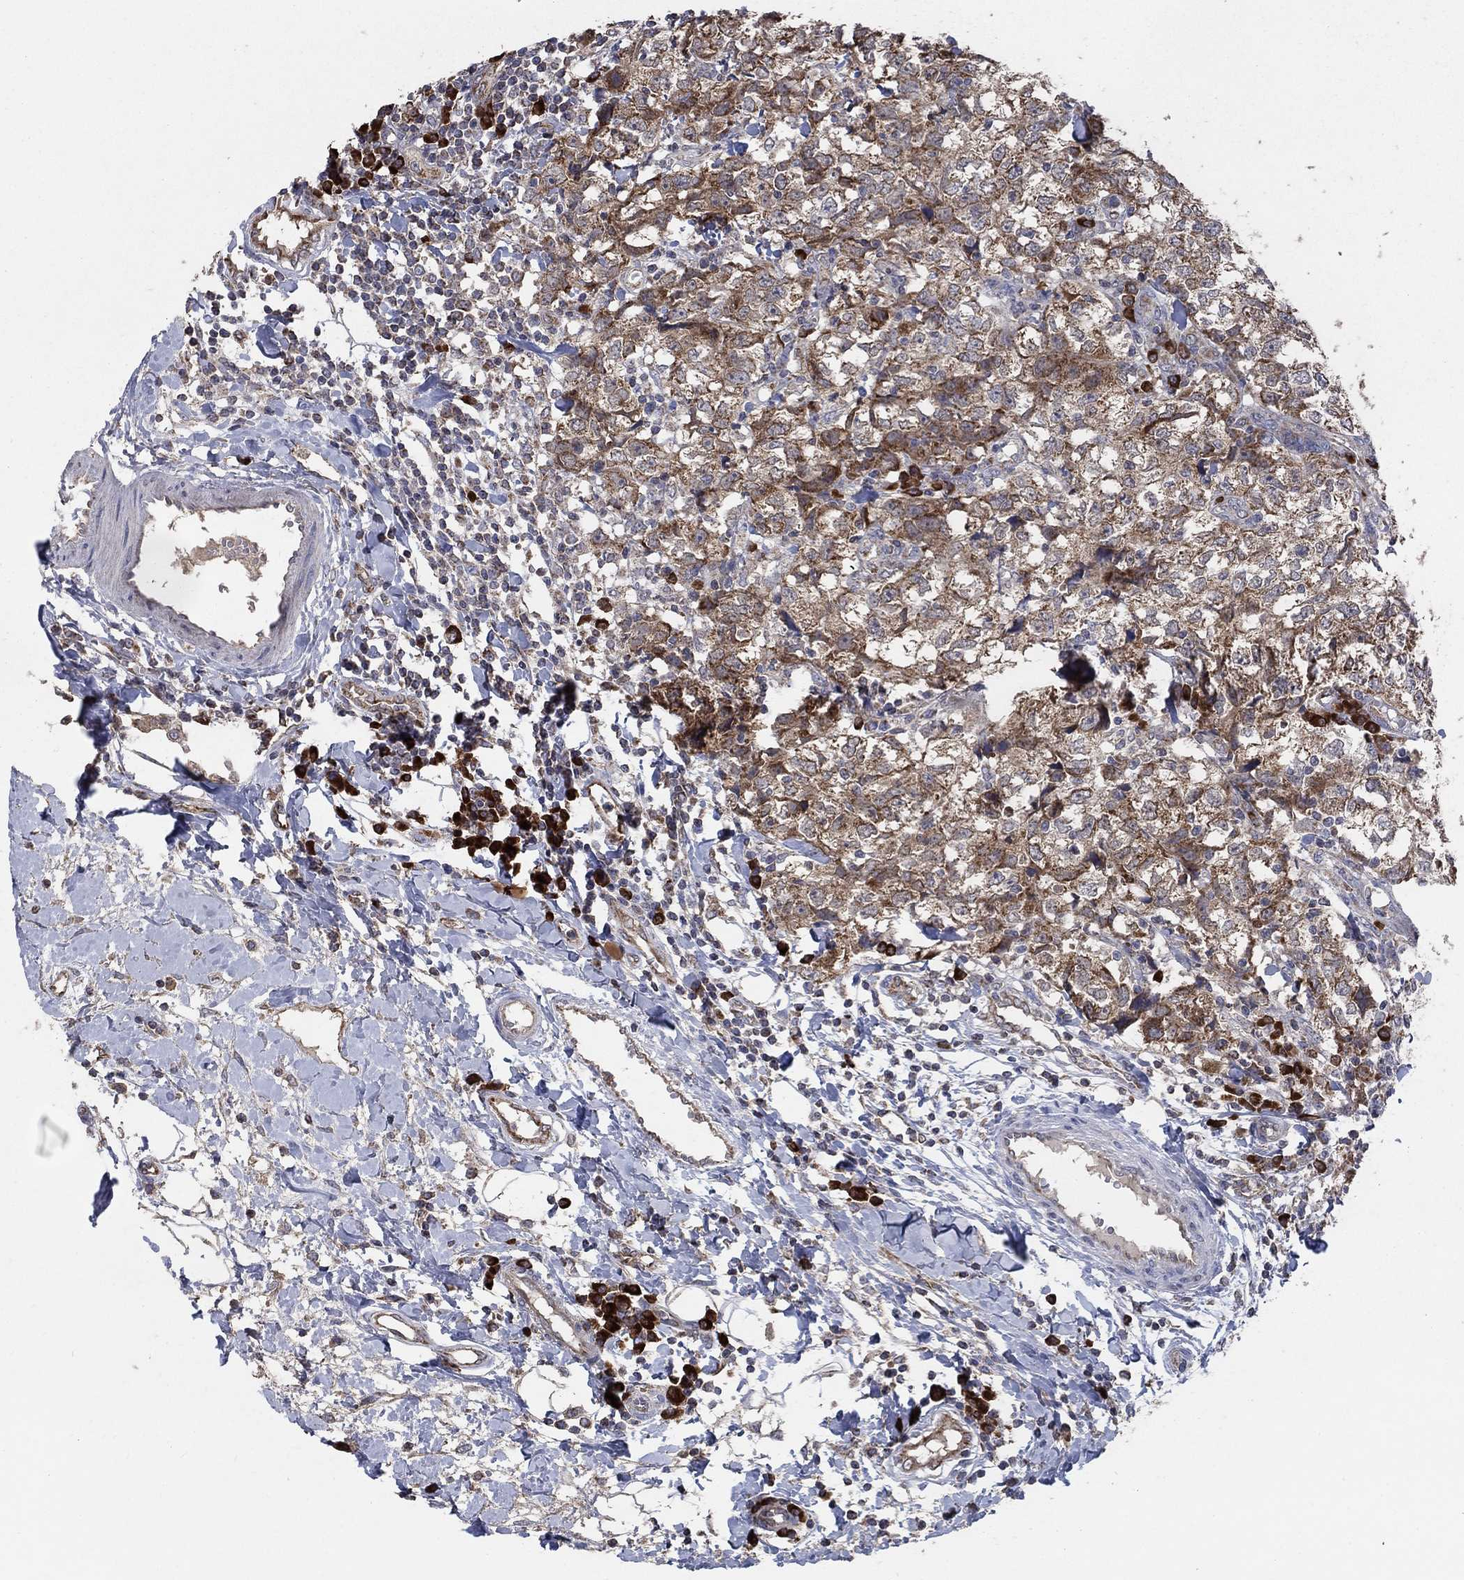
{"staining": {"intensity": "moderate", "quantity": ">75%", "location": "cytoplasmic/membranous"}, "tissue": "breast cancer", "cell_type": "Tumor cells", "image_type": "cancer", "snomed": [{"axis": "morphology", "description": "Duct carcinoma"}, {"axis": "topography", "description": "Breast"}], "caption": "A medium amount of moderate cytoplasmic/membranous positivity is seen in about >75% of tumor cells in breast cancer tissue.", "gene": "HID1", "patient": {"sex": "female", "age": 30}}